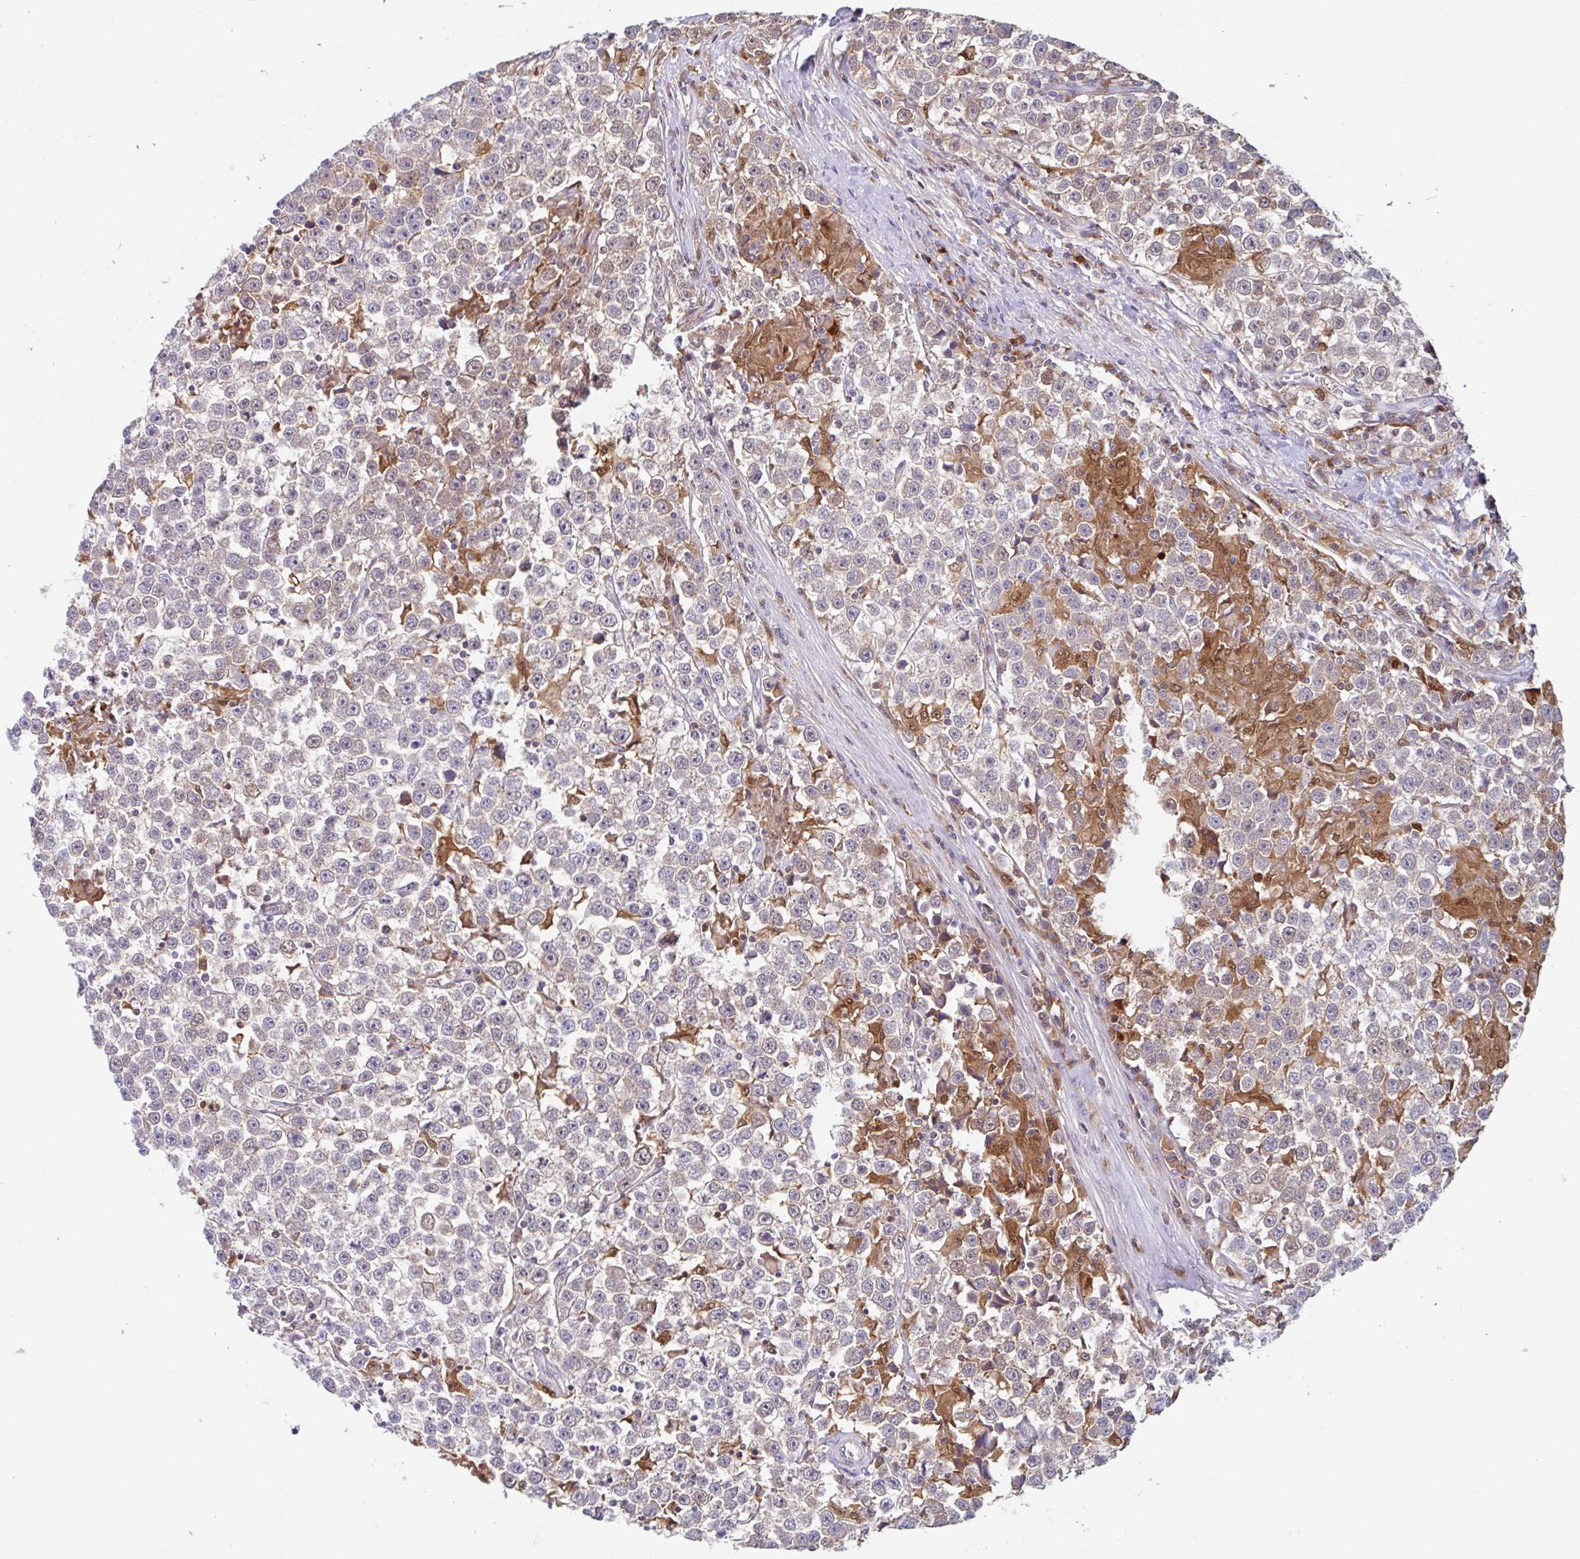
{"staining": {"intensity": "negative", "quantity": "none", "location": "none"}, "tissue": "testis cancer", "cell_type": "Tumor cells", "image_type": "cancer", "snomed": [{"axis": "morphology", "description": "Seminoma, NOS"}, {"axis": "topography", "description": "Testis"}], "caption": "DAB immunohistochemical staining of human testis cancer reveals no significant positivity in tumor cells.", "gene": "BLVRA", "patient": {"sex": "male", "age": 31}}